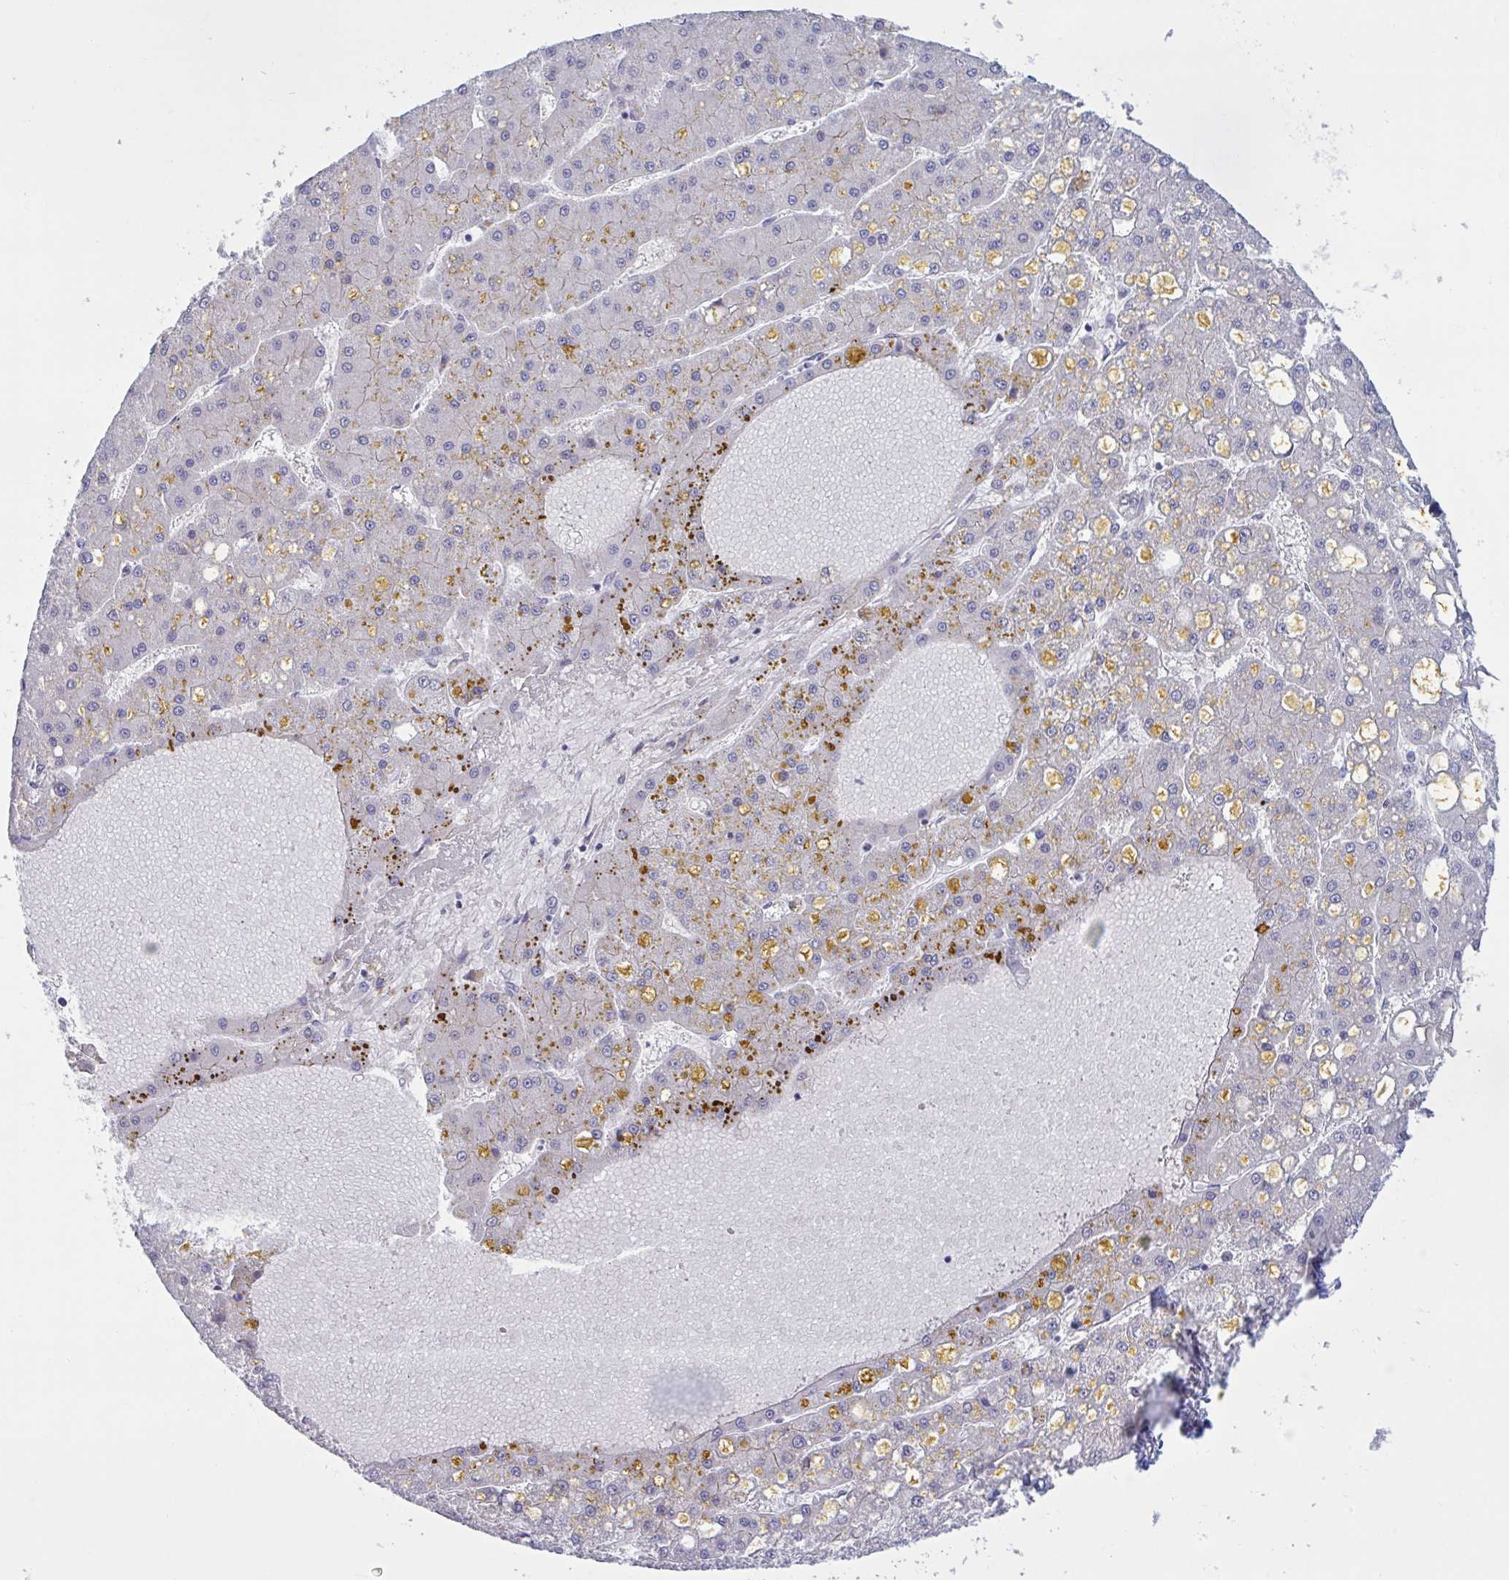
{"staining": {"intensity": "negative", "quantity": "none", "location": "none"}, "tissue": "liver cancer", "cell_type": "Tumor cells", "image_type": "cancer", "snomed": [{"axis": "morphology", "description": "Carcinoma, Hepatocellular, NOS"}, {"axis": "topography", "description": "Liver"}], "caption": "IHC photomicrograph of human liver hepatocellular carcinoma stained for a protein (brown), which demonstrates no expression in tumor cells.", "gene": "CNGB3", "patient": {"sex": "male", "age": 67}}